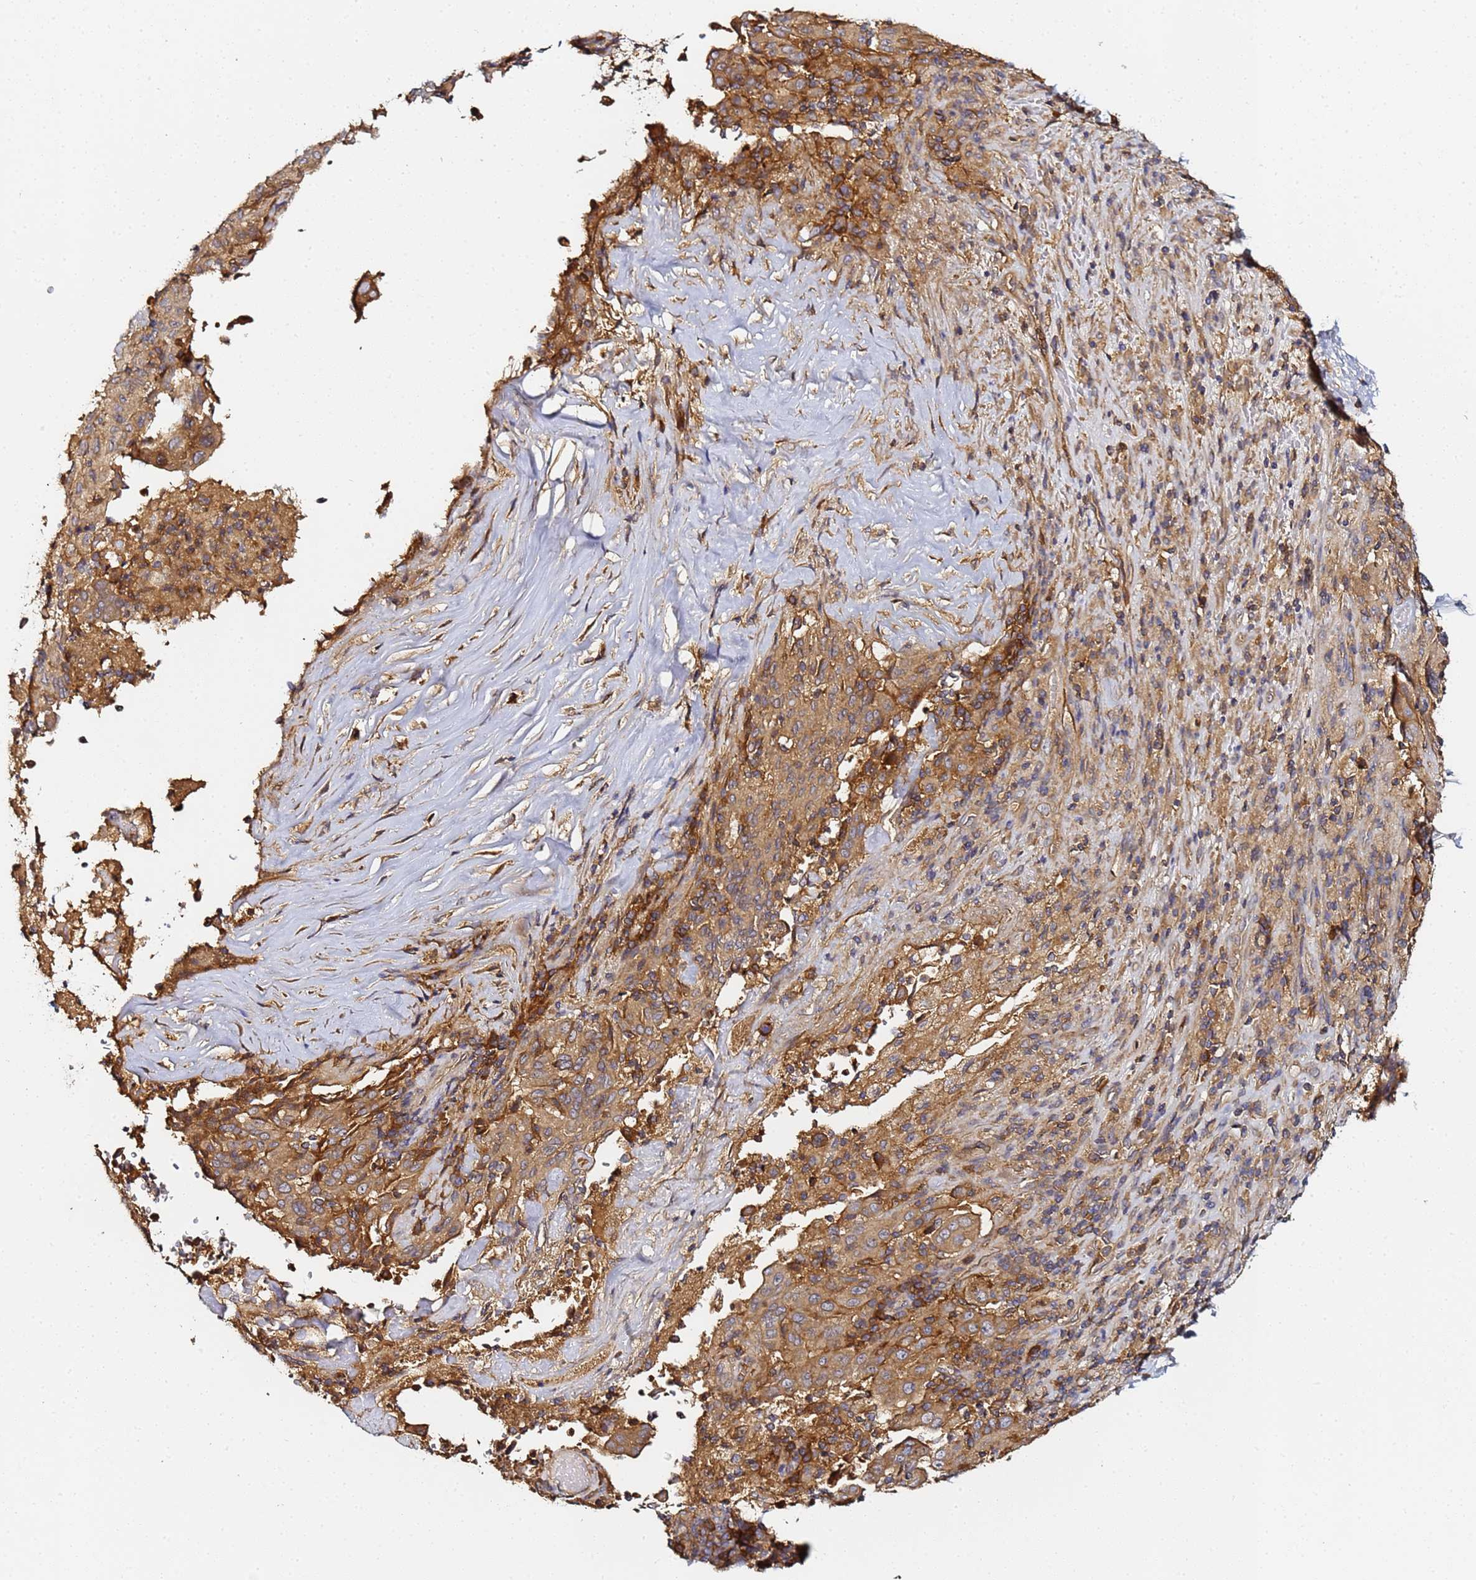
{"staining": {"intensity": "moderate", "quantity": ">75%", "location": "cytoplasmic/membranous"}, "tissue": "pancreatic cancer", "cell_type": "Tumor cells", "image_type": "cancer", "snomed": [{"axis": "morphology", "description": "Adenocarcinoma, NOS"}, {"axis": "topography", "description": "Pancreas"}], "caption": "Pancreatic cancer stained for a protein (brown) demonstrates moderate cytoplasmic/membranous positive expression in about >75% of tumor cells.", "gene": "LRRC69", "patient": {"sex": "male", "age": 63}}